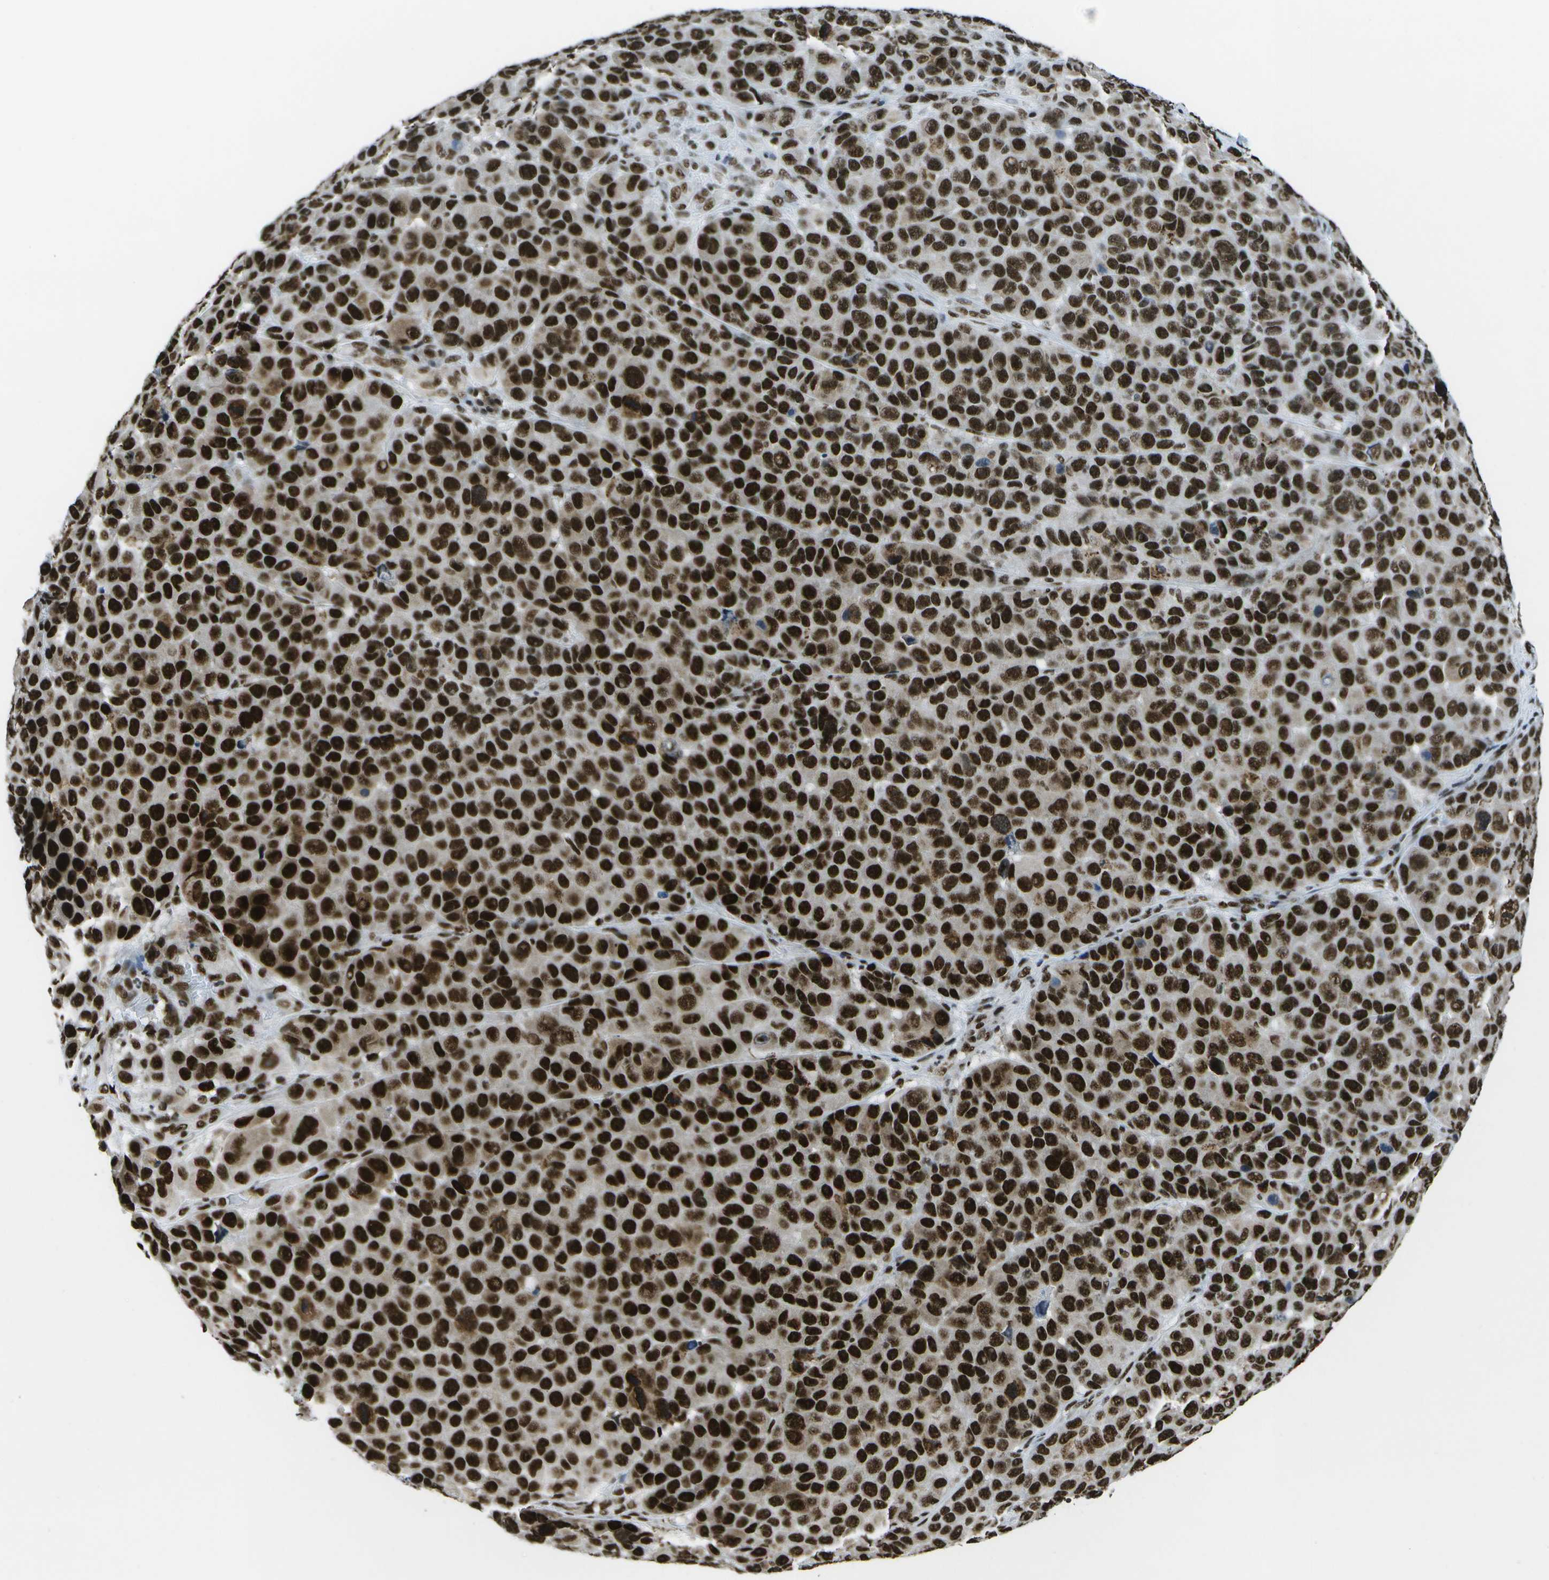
{"staining": {"intensity": "strong", "quantity": ">75%", "location": "nuclear"}, "tissue": "melanoma", "cell_type": "Tumor cells", "image_type": "cancer", "snomed": [{"axis": "morphology", "description": "Malignant melanoma, NOS"}, {"axis": "topography", "description": "Skin"}], "caption": "Melanoma tissue reveals strong nuclear positivity in about >75% of tumor cells, visualized by immunohistochemistry.", "gene": "NSRP1", "patient": {"sex": "male", "age": 53}}